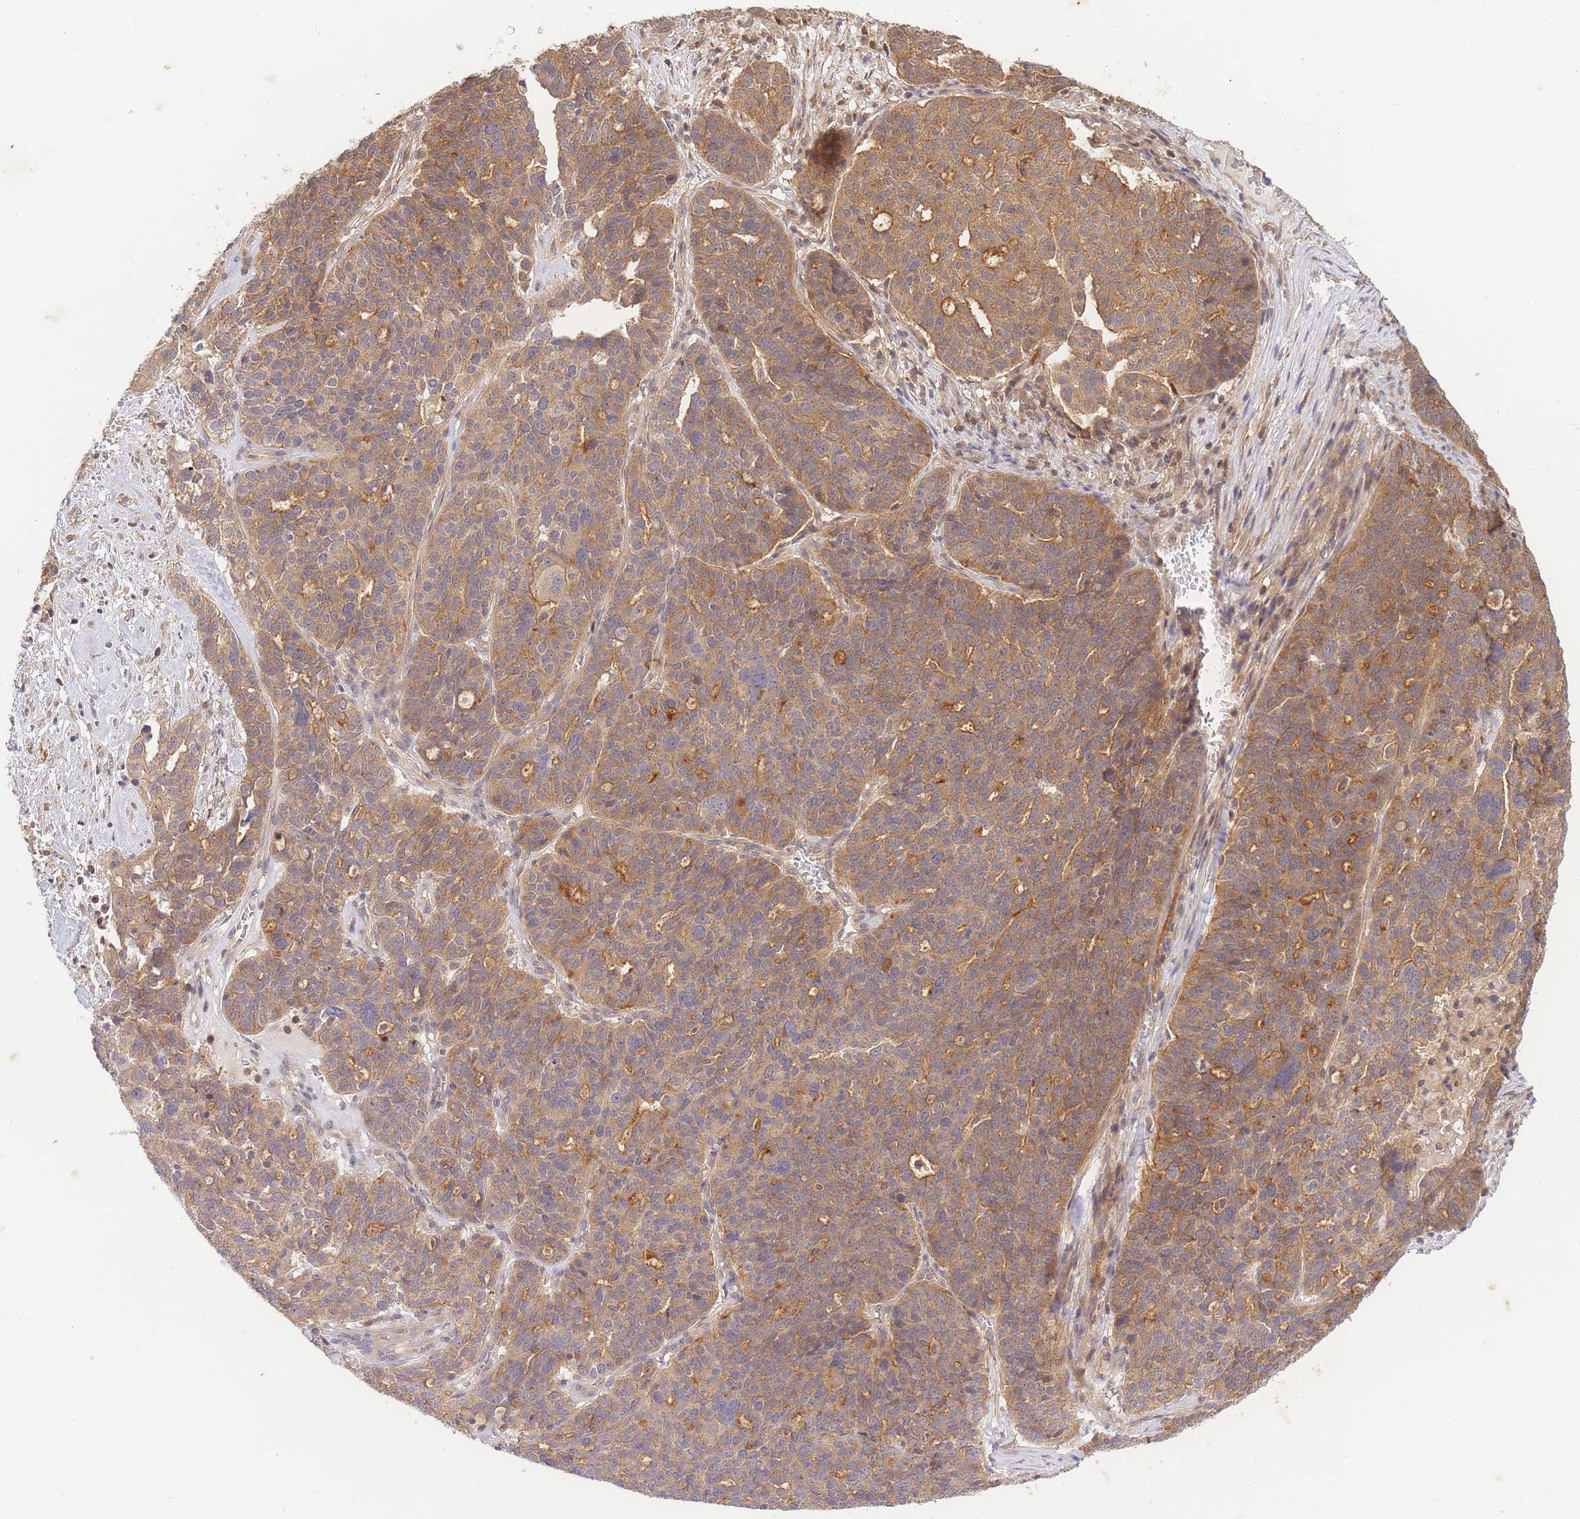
{"staining": {"intensity": "moderate", "quantity": ">75%", "location": "cytoplasmic/membranous"}, "tissue": "ovarian cancer", "cell_type": "Tumor cells", "image_type": "cancer", "snomed": [{"axis": "morphology", "description": "Cystadenocarcinoma, serous, NOS"}, {"axis": "topography", "description": "Ovary"}], "caption": "Human ovarian cancer (serous cystadenocarcinoma) stained with a brown dye displays moderate cytoplasmic/membranous positive positivity in about >75% of tumor cells.", "gene": "ST8SIA4", "patient": {"sex": "female", "age": 59}}